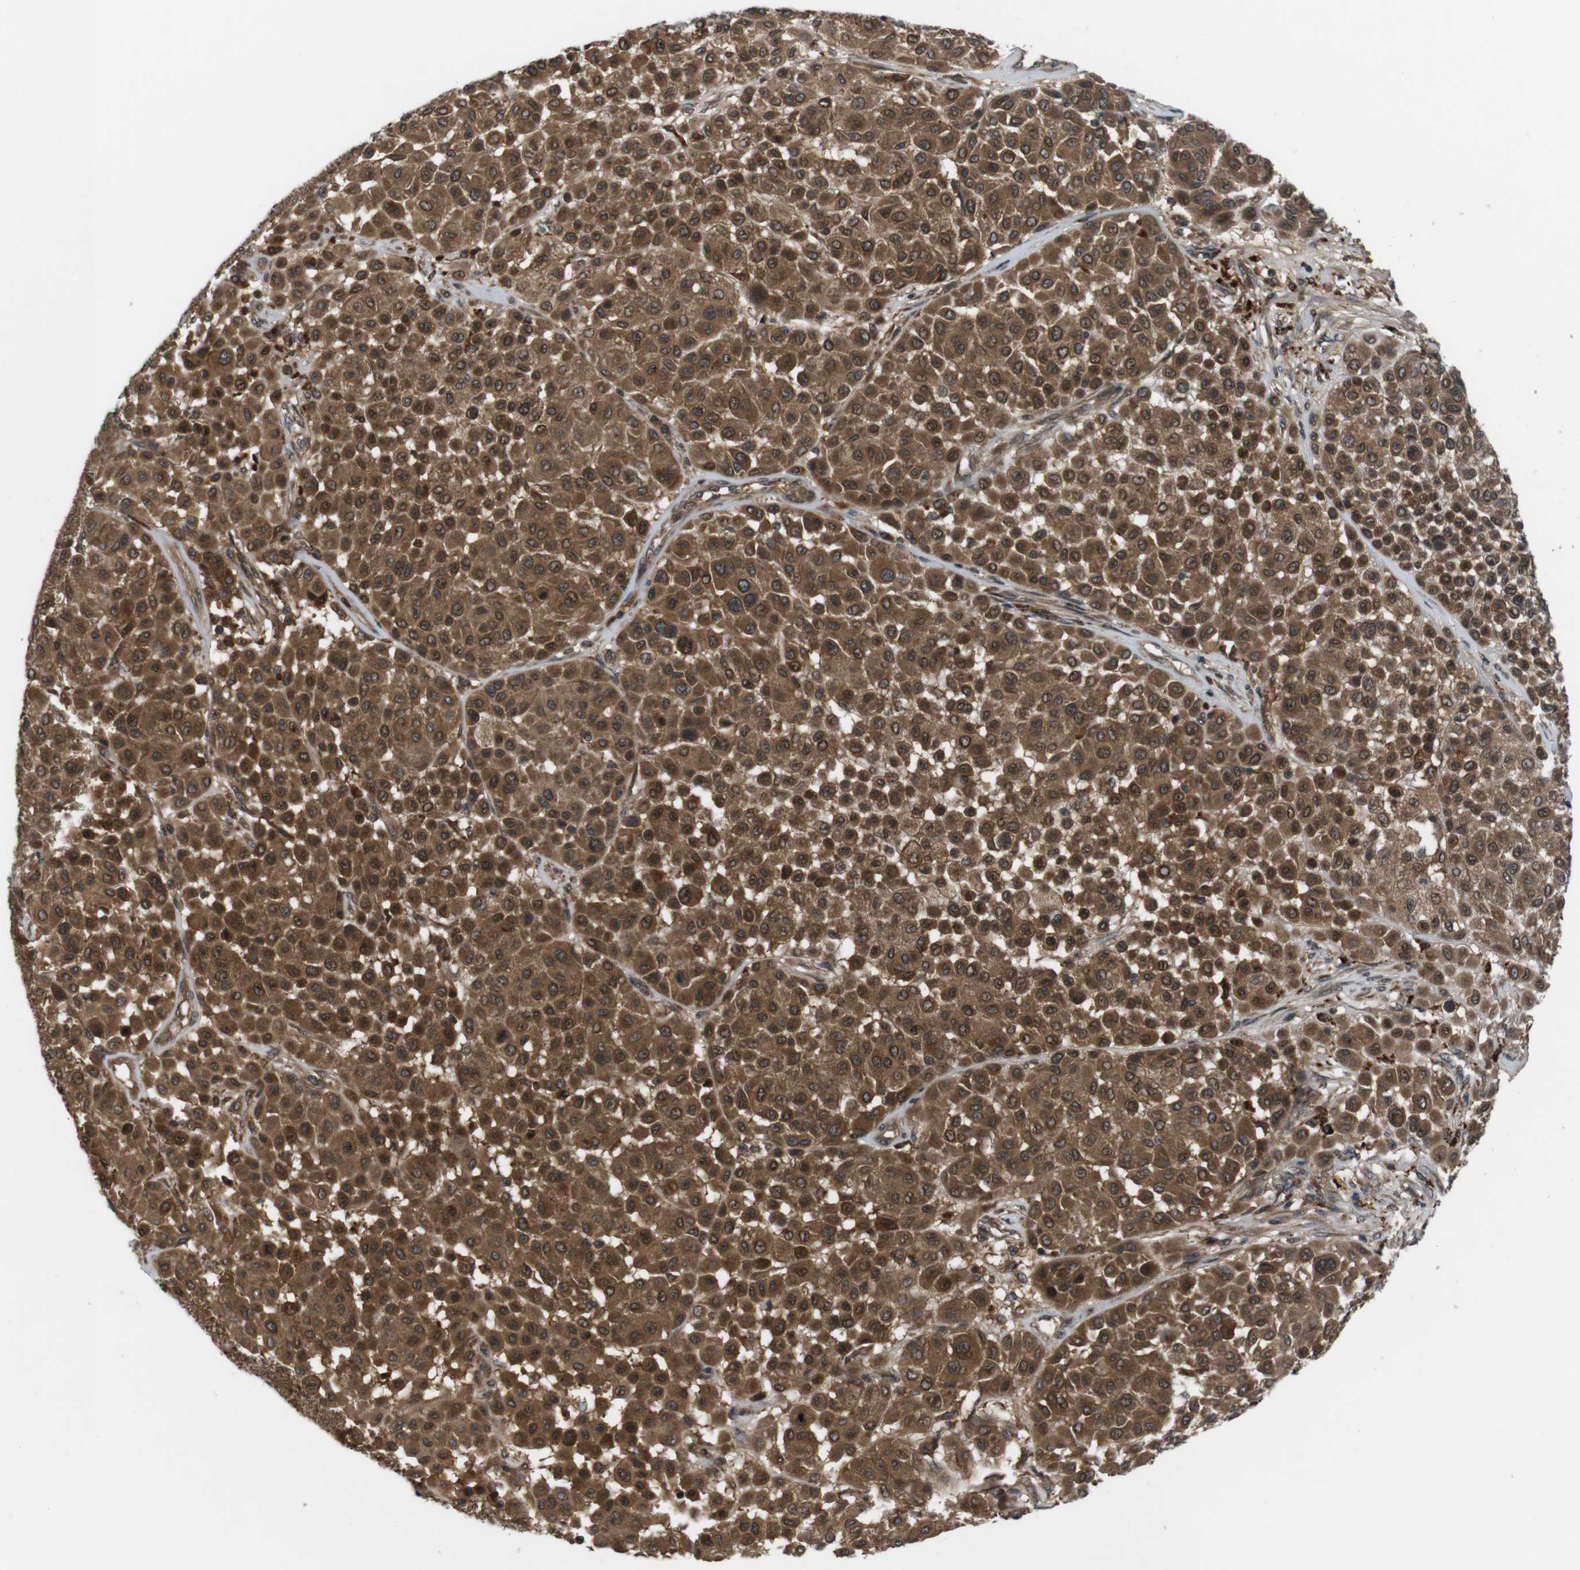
{"staining": {"intensity": "moderate", "quantity": ">75%", "location": "cytoplasmic/membranous,nuclear"}, "tissue": "melanoma", "cell_type": "Tumor cells", "image_type": "cancer", "snomed": [{"axis": "morphology", "description": "Malignant melanoma, Metastatic site"}, {"axis": "topography", "description": "Soft tissue"}], "caption": "Protein analysis of malignant melanoma (metastatic site) tissue demonstrates moderate cytoplasmic/membranous and nuclear expression in about >75% of tumor cells. (brown staining indicates protein expression, while blue staining denotes nuclei).", "gene": "NFKBIE", "patient": {"sex": "male", "age": 41}}